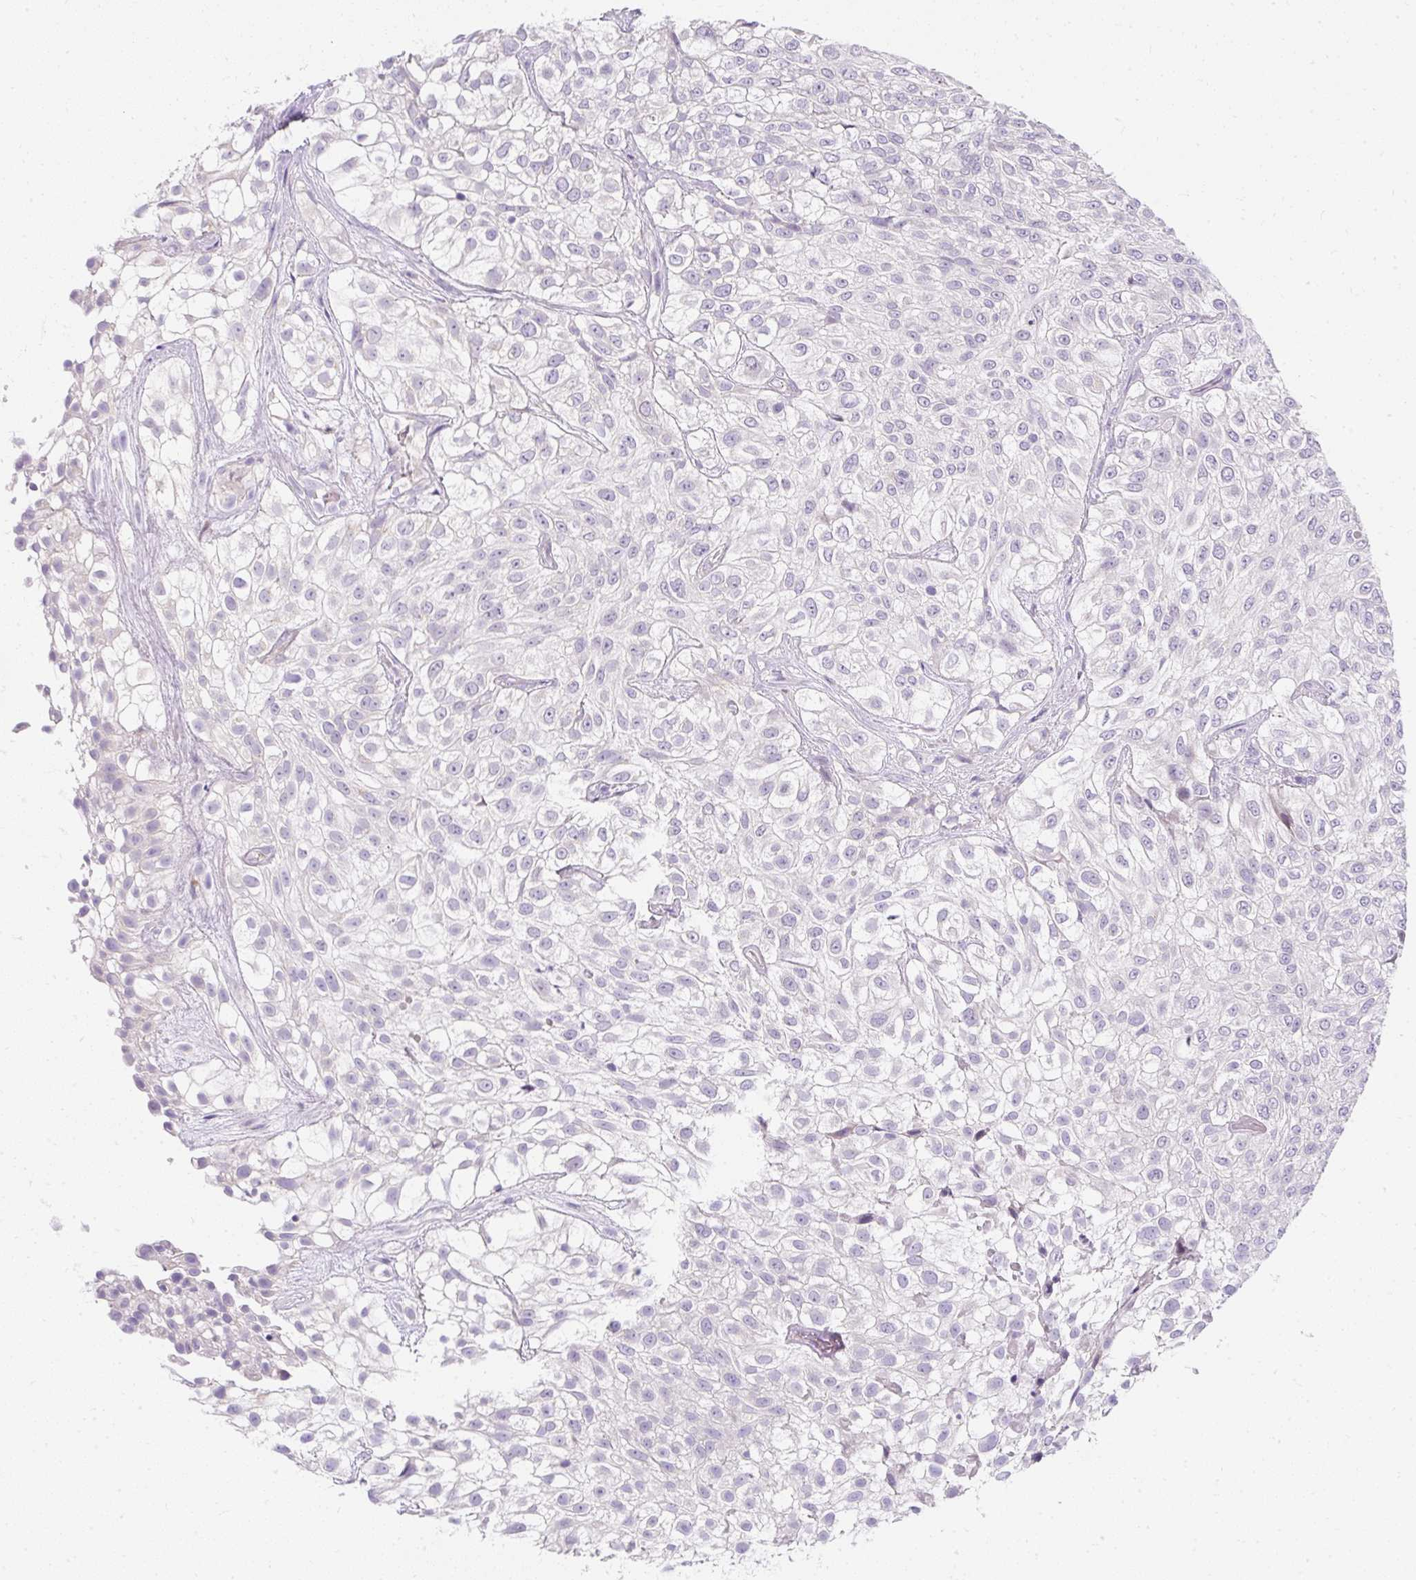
{"staining": {"intensity": "negative", "quantity": "none", "location": "none"}, "tissue": "urothelial cancer", "cell_type": "Tumor cells", "image_type": "cancer", "snomed": [{"axis": "morphology", "description": "Urothelial carcinoma, High grade"}, {"axis": "topography", "description": "Urinary bladder"}], "caption": "IHC histopathology image of neoplastic tissue: human urothelial cancer stained with DAB (3,3'-diaminobenzidine) exhibits no significant protein staining in tumor cells.", "gene": "DTX4", "patient": {"sex": "male", "age": 56}}